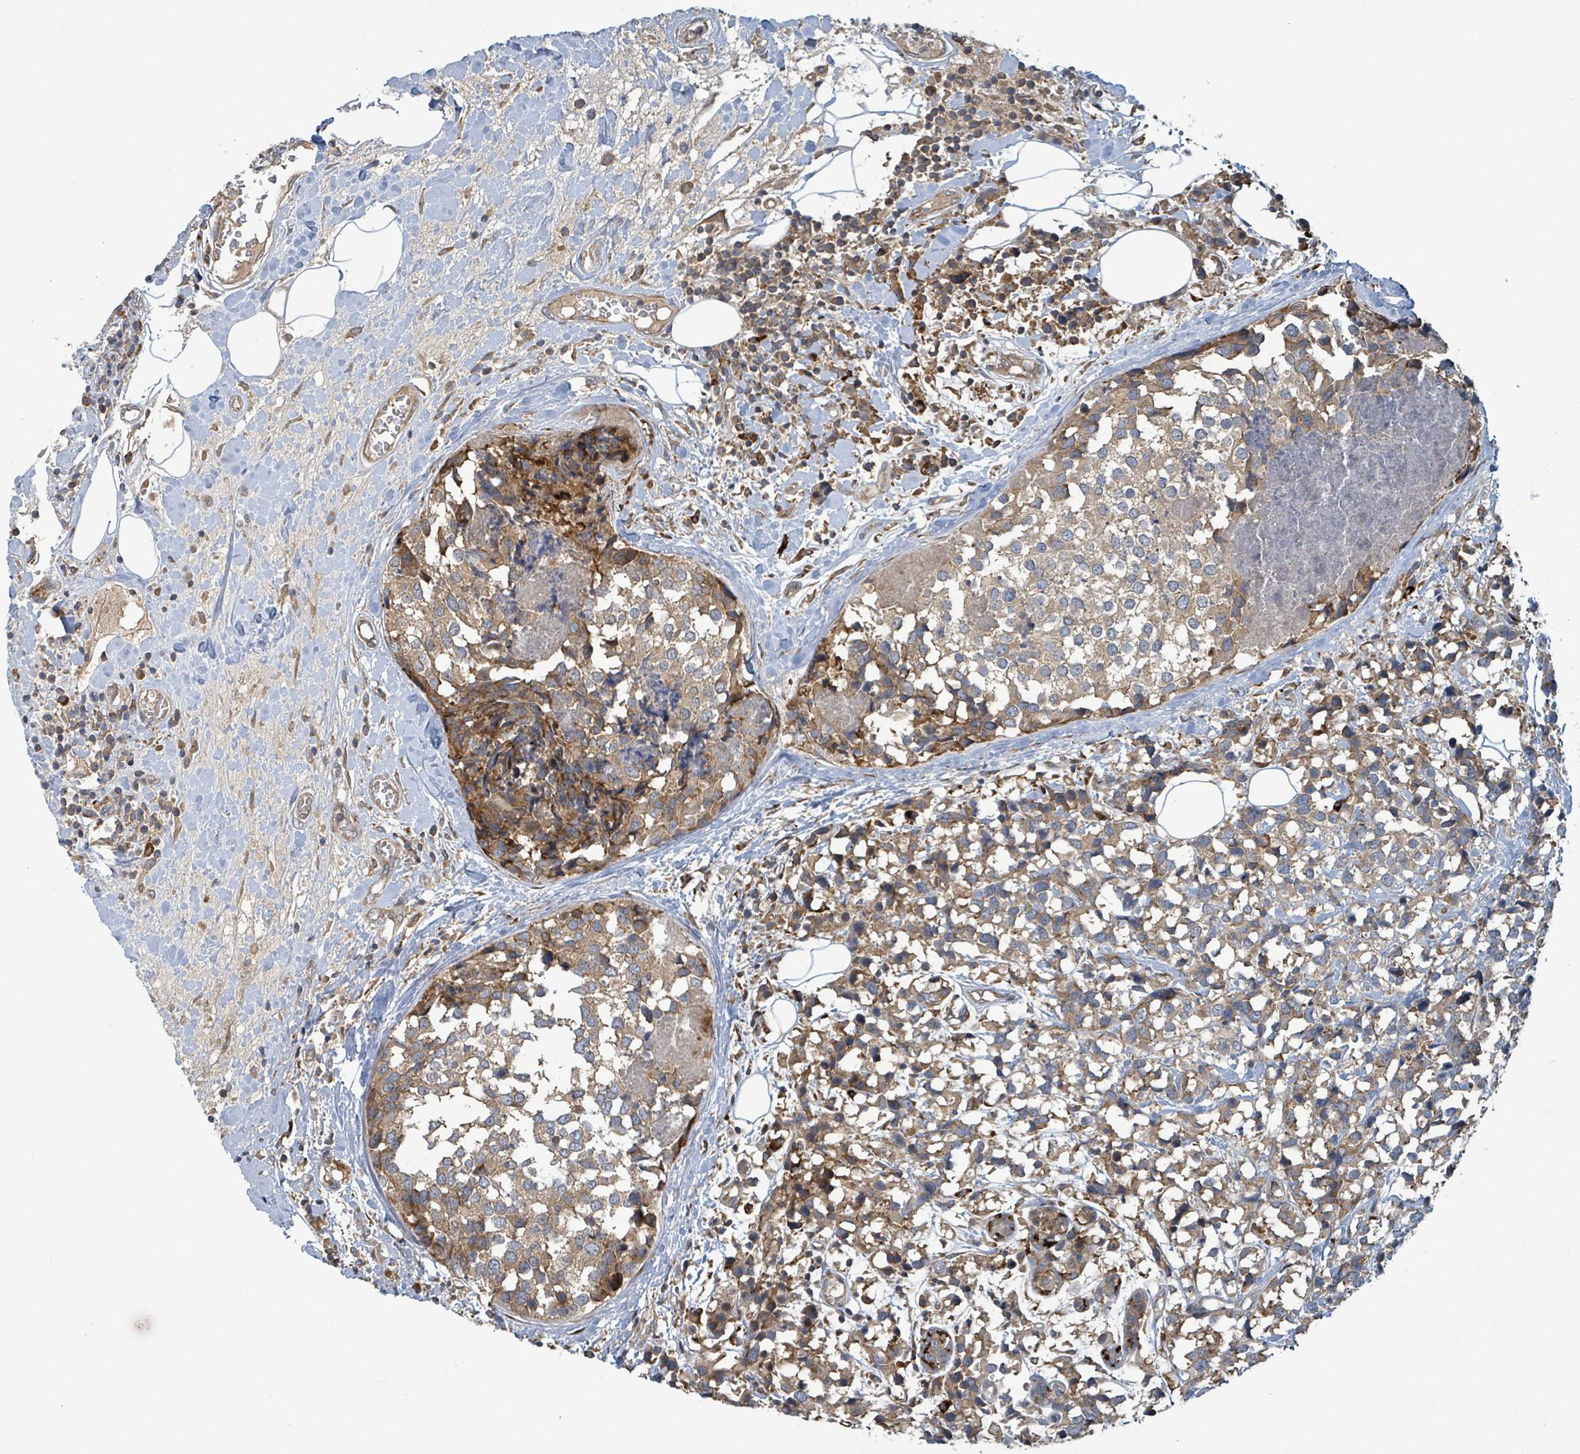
{"staining": {"intensity": "moderate", "quantity": ">75%", "location": "cytoplasmic/membranous"}, "tissue": "breast cancer", "cell_type": "Tumor cells", "image_type": "cancer", "snomed": [{"axis": "morphology", "description": "Lobular carcinoma"}, {"axis": "topography", "description": "Breast"}], "caption": "DAB (3,3'-diaminobenzidine) immunohistochemical staining of human breast lobular carcinoma demonstrates moderate cytoplasmic/membranous protein staining in about >75% of tumor cells.", "gene": "OR51E1", "patient": {"sex": "female", "age": 59}}